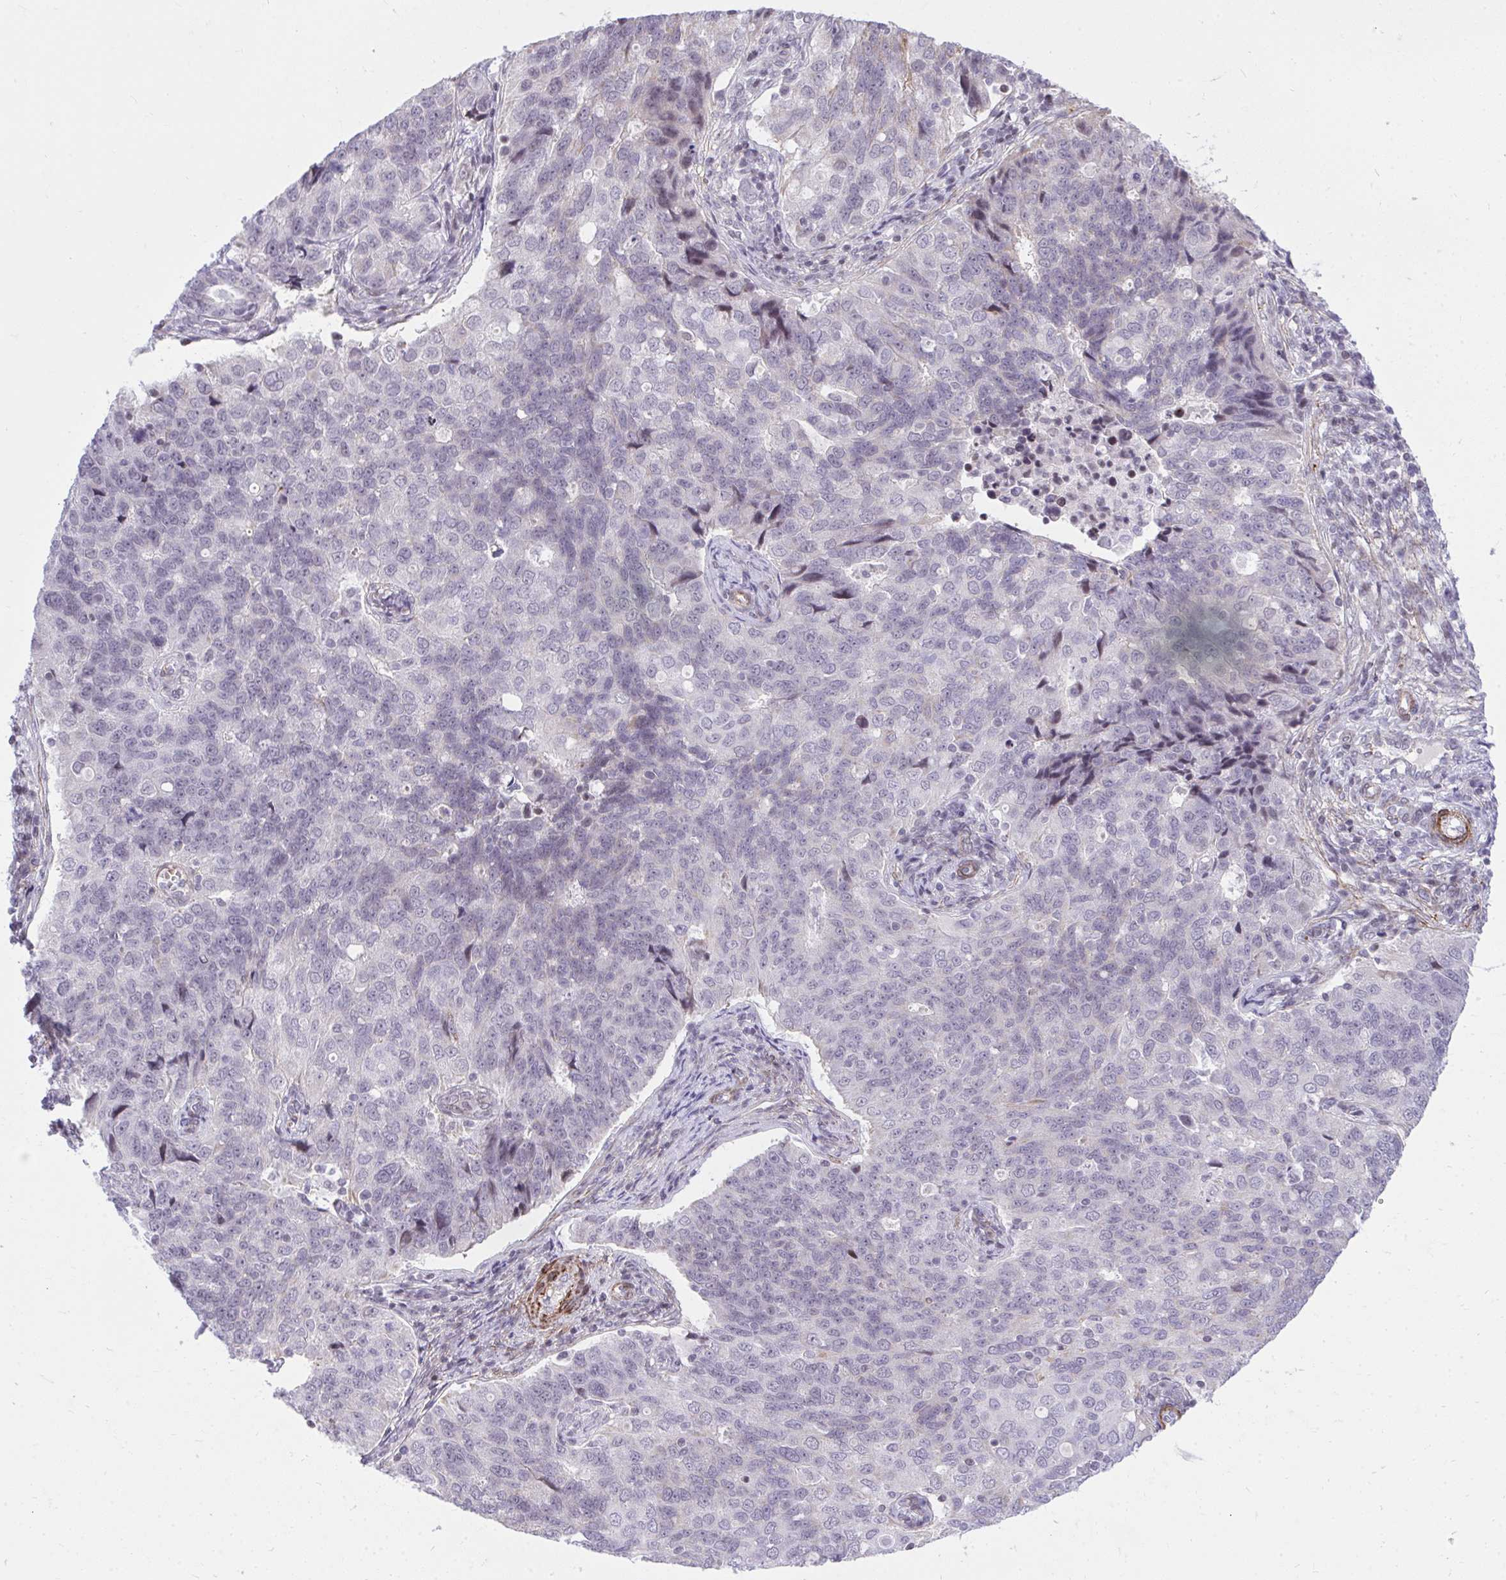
{"staining": {"intensity": "negative", "quantity": "none", "location": "none"}, "tissue": "endometrial cancer", "cell_type": "Tumor cells", "image_type": "cancer", "snomed": [{"axis": "morphology", "description": "Adenocarcinoma, NOS"}, {"axis": "topography", "description": "Endometrium"}], "caption": "Protein analysis of adenocarcinoma (endometrial) reveals no significant positivity in tumor cells.", "gene": "KCNN4", "patient": {"sex": "female", "age": 43}}